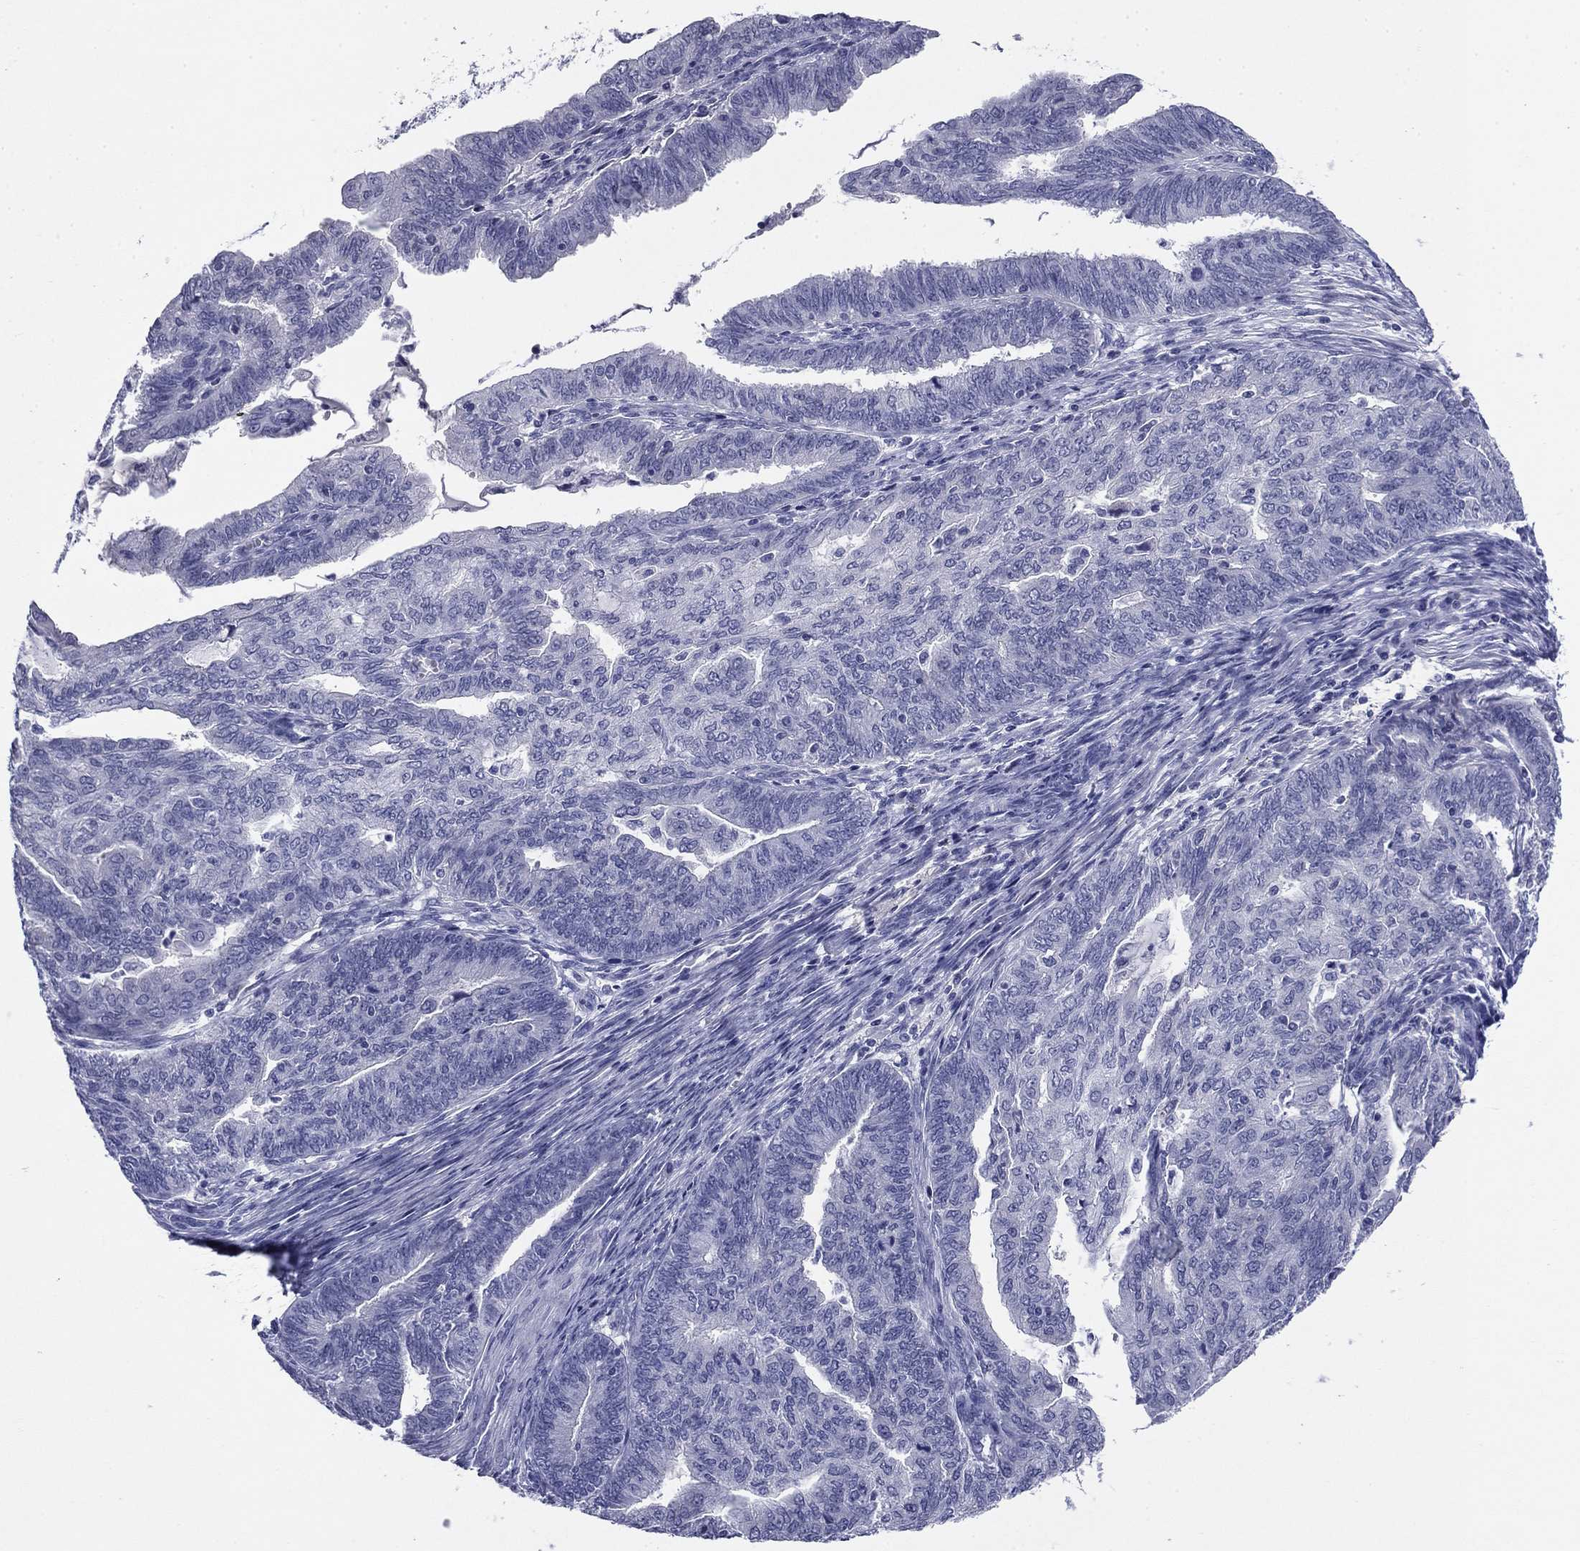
{"staining": {"intensity": "negative", "quantity": "none", "location": "none"}, "tissue": "endometrial cancer", "cell_type": "Tumor cells", "image_type": "cancer", "snomed": [{"axis": "morphology", "description": "Adenocarcinoma, NOS"}, {"axis": "topography", "description": "Endometrium"}], "caption": "Immunohistochemical staining of endometrial cancer exhibits no significant expression in tumor cells.", "gene": "ABCC2", "patient": {"sex": "female", "age": 82}}